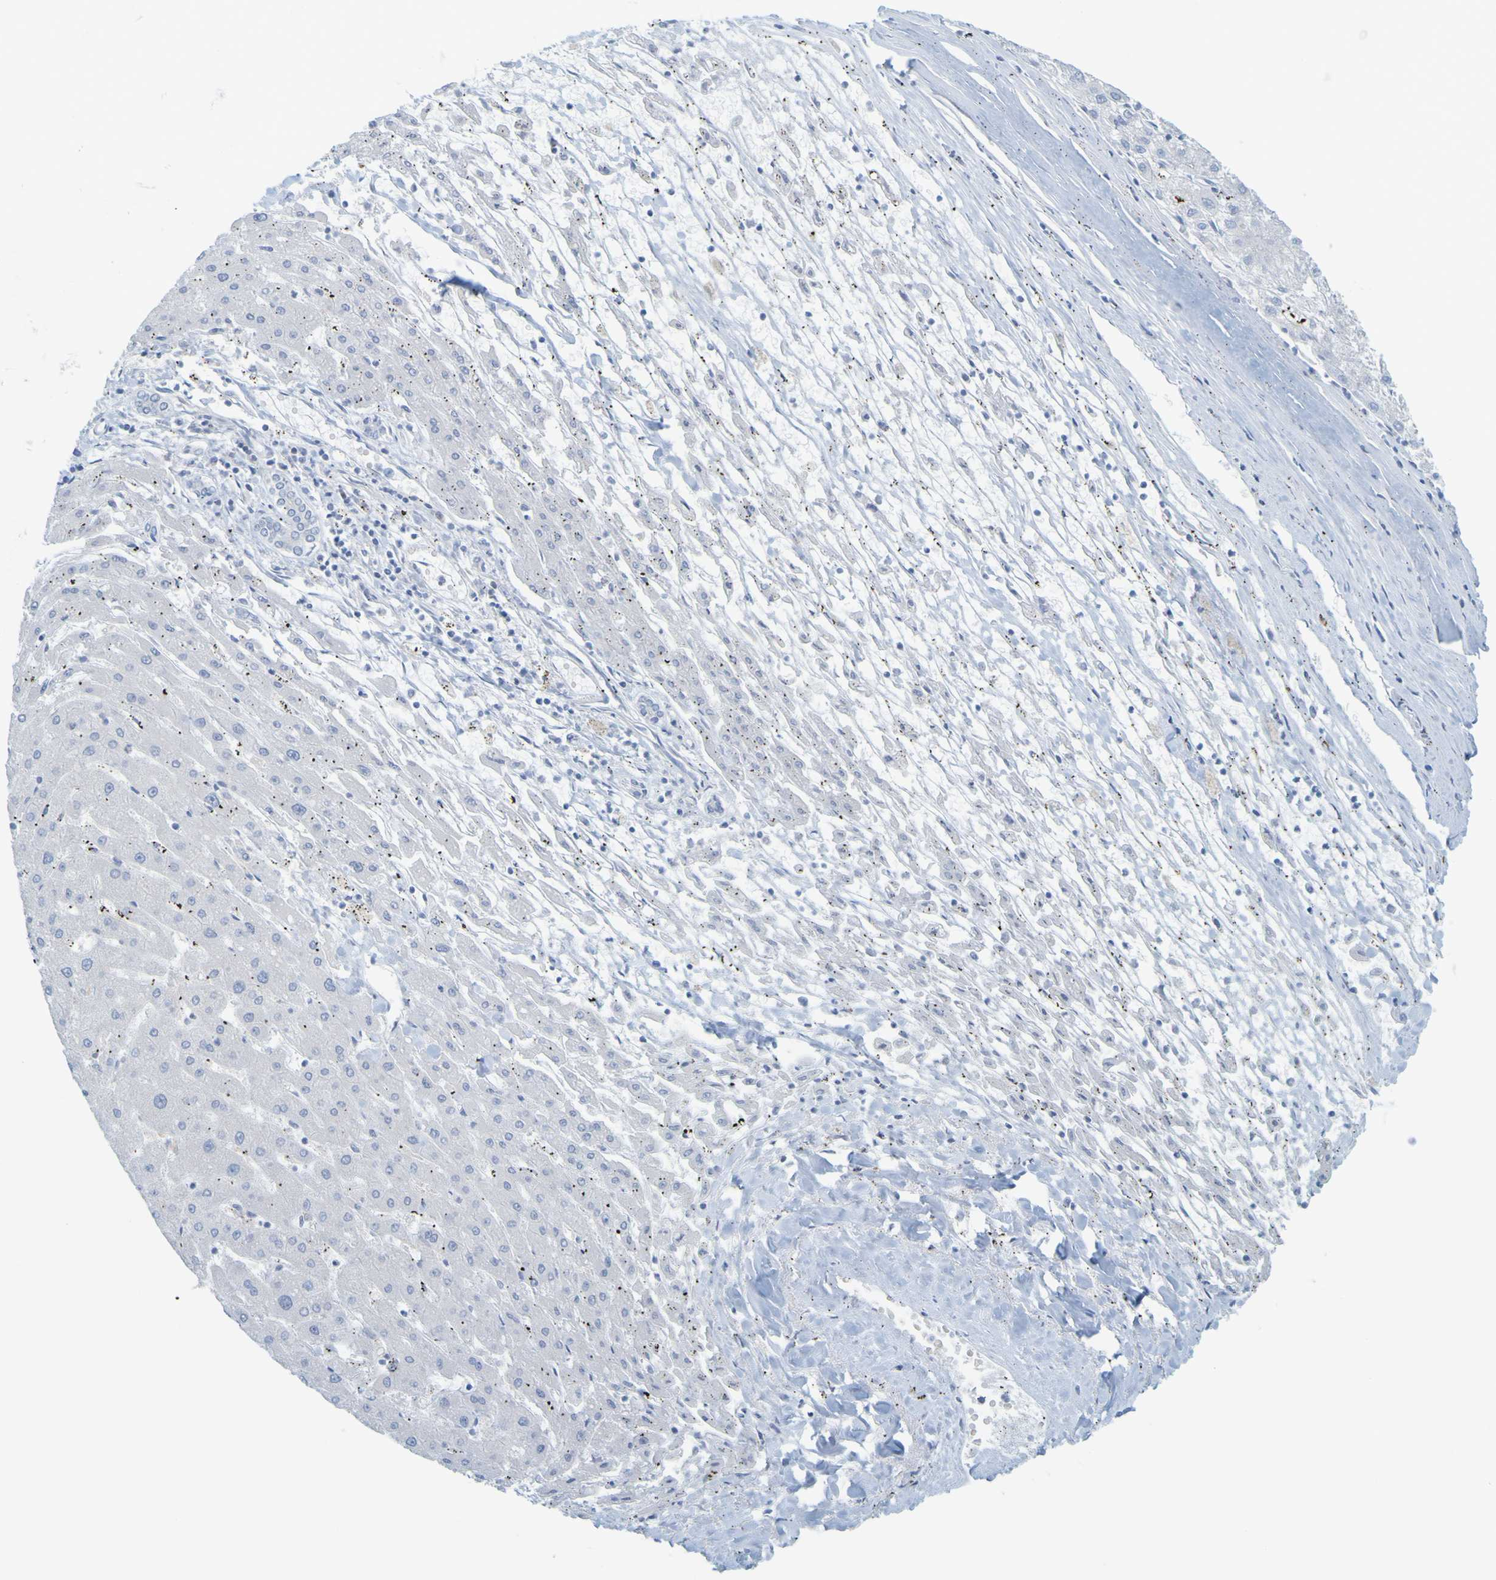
{"staining": {"intensity": "negative", "quantity": "none", "location": "none"}, "tissue": "liver cancer", "cell_type": "Tumor cells", "image_type": "cancer", "snomed": [{"axis": "morphology", "description": "Carcinoma, Hepatocellular, NOS"}, {"axis": "topography", "description": "Liver"}], "caption": "Tumor cells are negative for protein expression in human liver cancer (hepatocellular carcinoma).", "gene": "APPL1", "patient": {"sex": "male", "age": 72}}